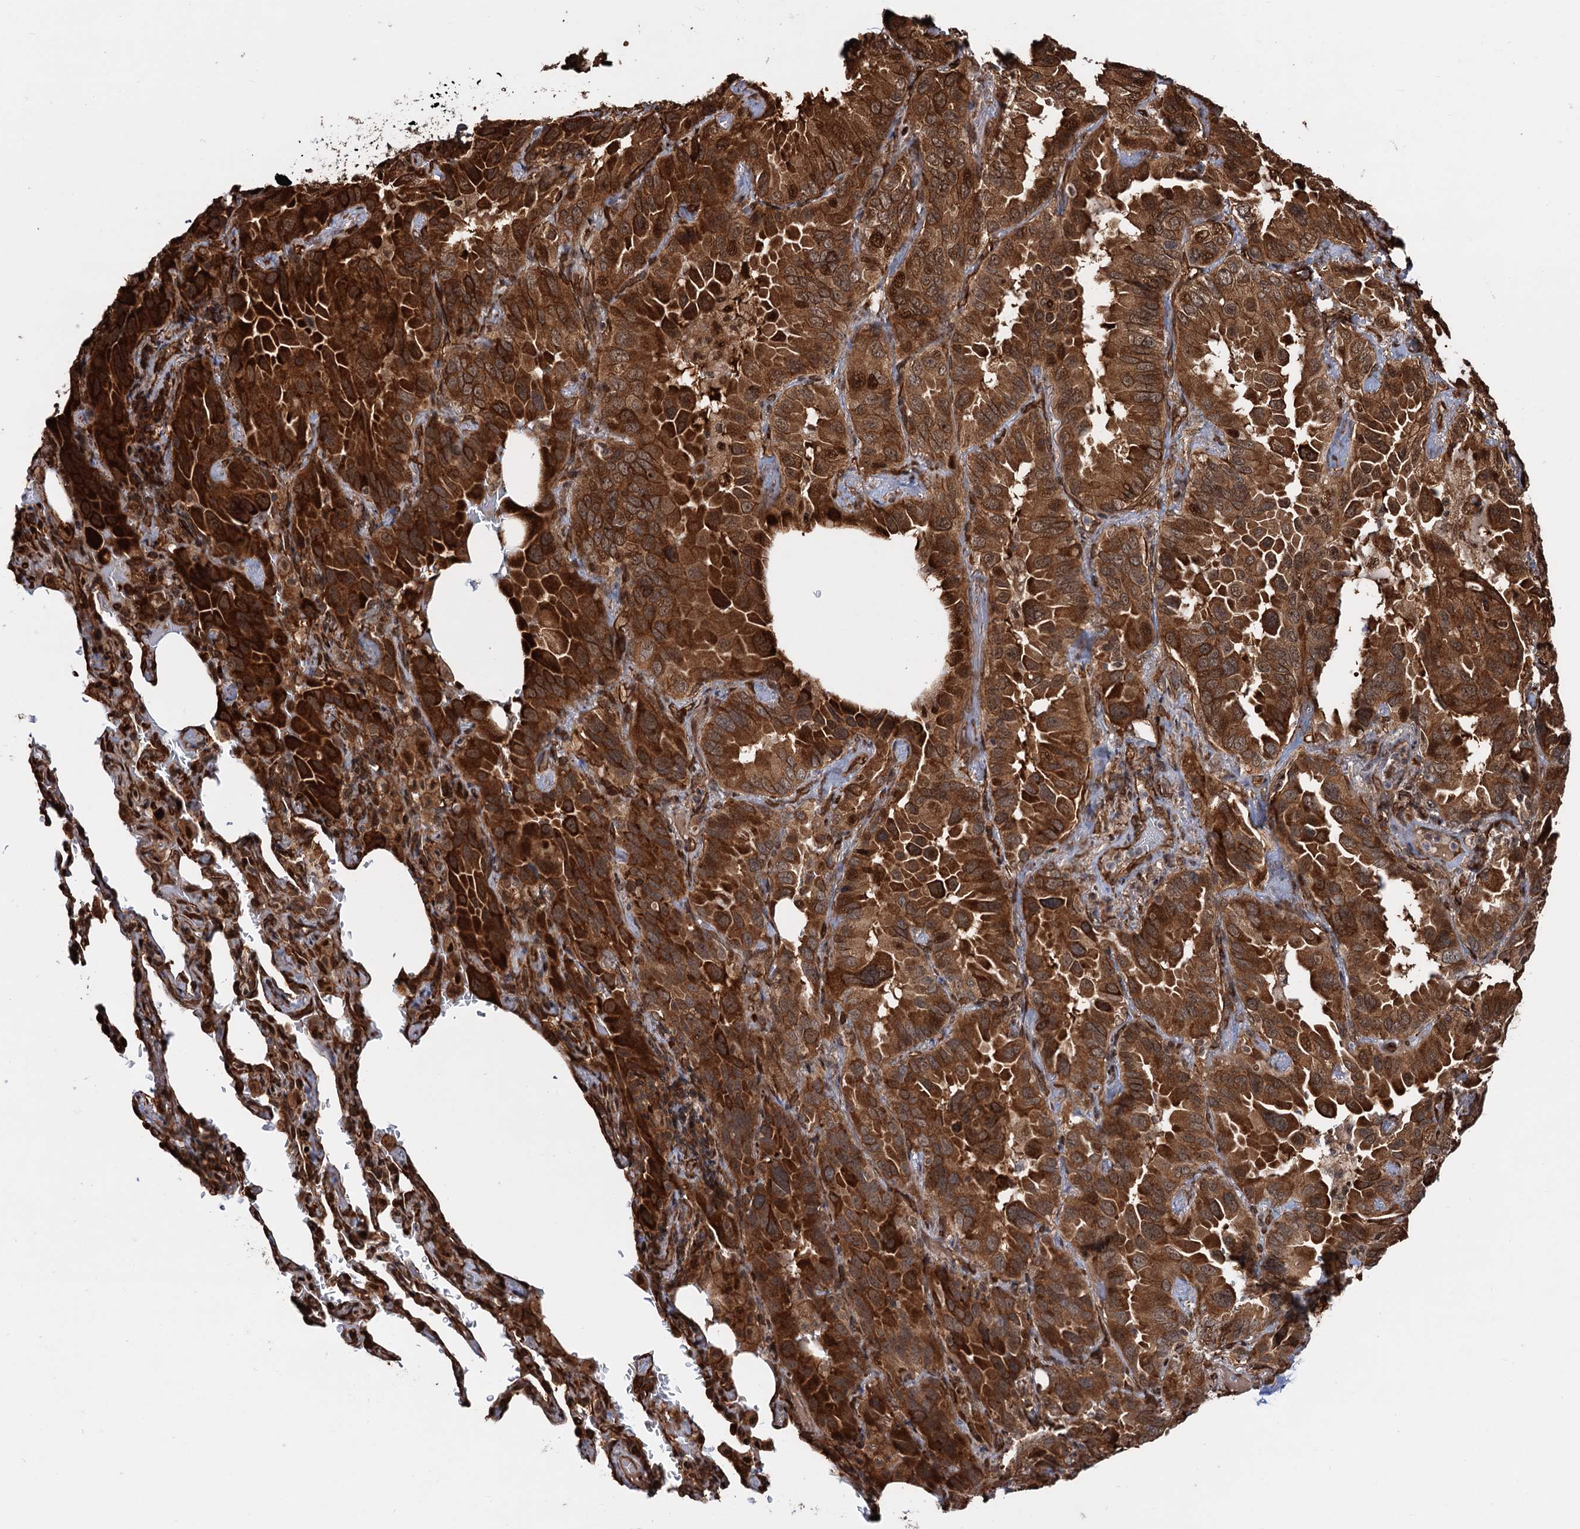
{"staining": {"intensity": "strong", "quantity": ">75%", "location": "cytoplasmic/membranous,nuclear"}, "tissue": "lung cancer", "cell_type": "Tumor cells", "image_type": "cancer", "snomed": [{"axis": "morphology", "description": "Adenocarcinoma, NOS"}, {"axis": "topography", "description": "Lung"}], "caption": "DAB (3,3'-diaminobenzidine) immunohistochemical staining of lung cancer (adenocarcinoma) demonstrates strong cytoplasmic/membranous and nuclear protein expression in about >75% of tumor cells. The staining was performed using DAB (3,3'-diaminobenzidine), with brown indicating positive protein expression. Nuclei are stained blue with hematoxylin.", "gene": "SNRNP25", "patient": {"sex": "male", "age": 64}}